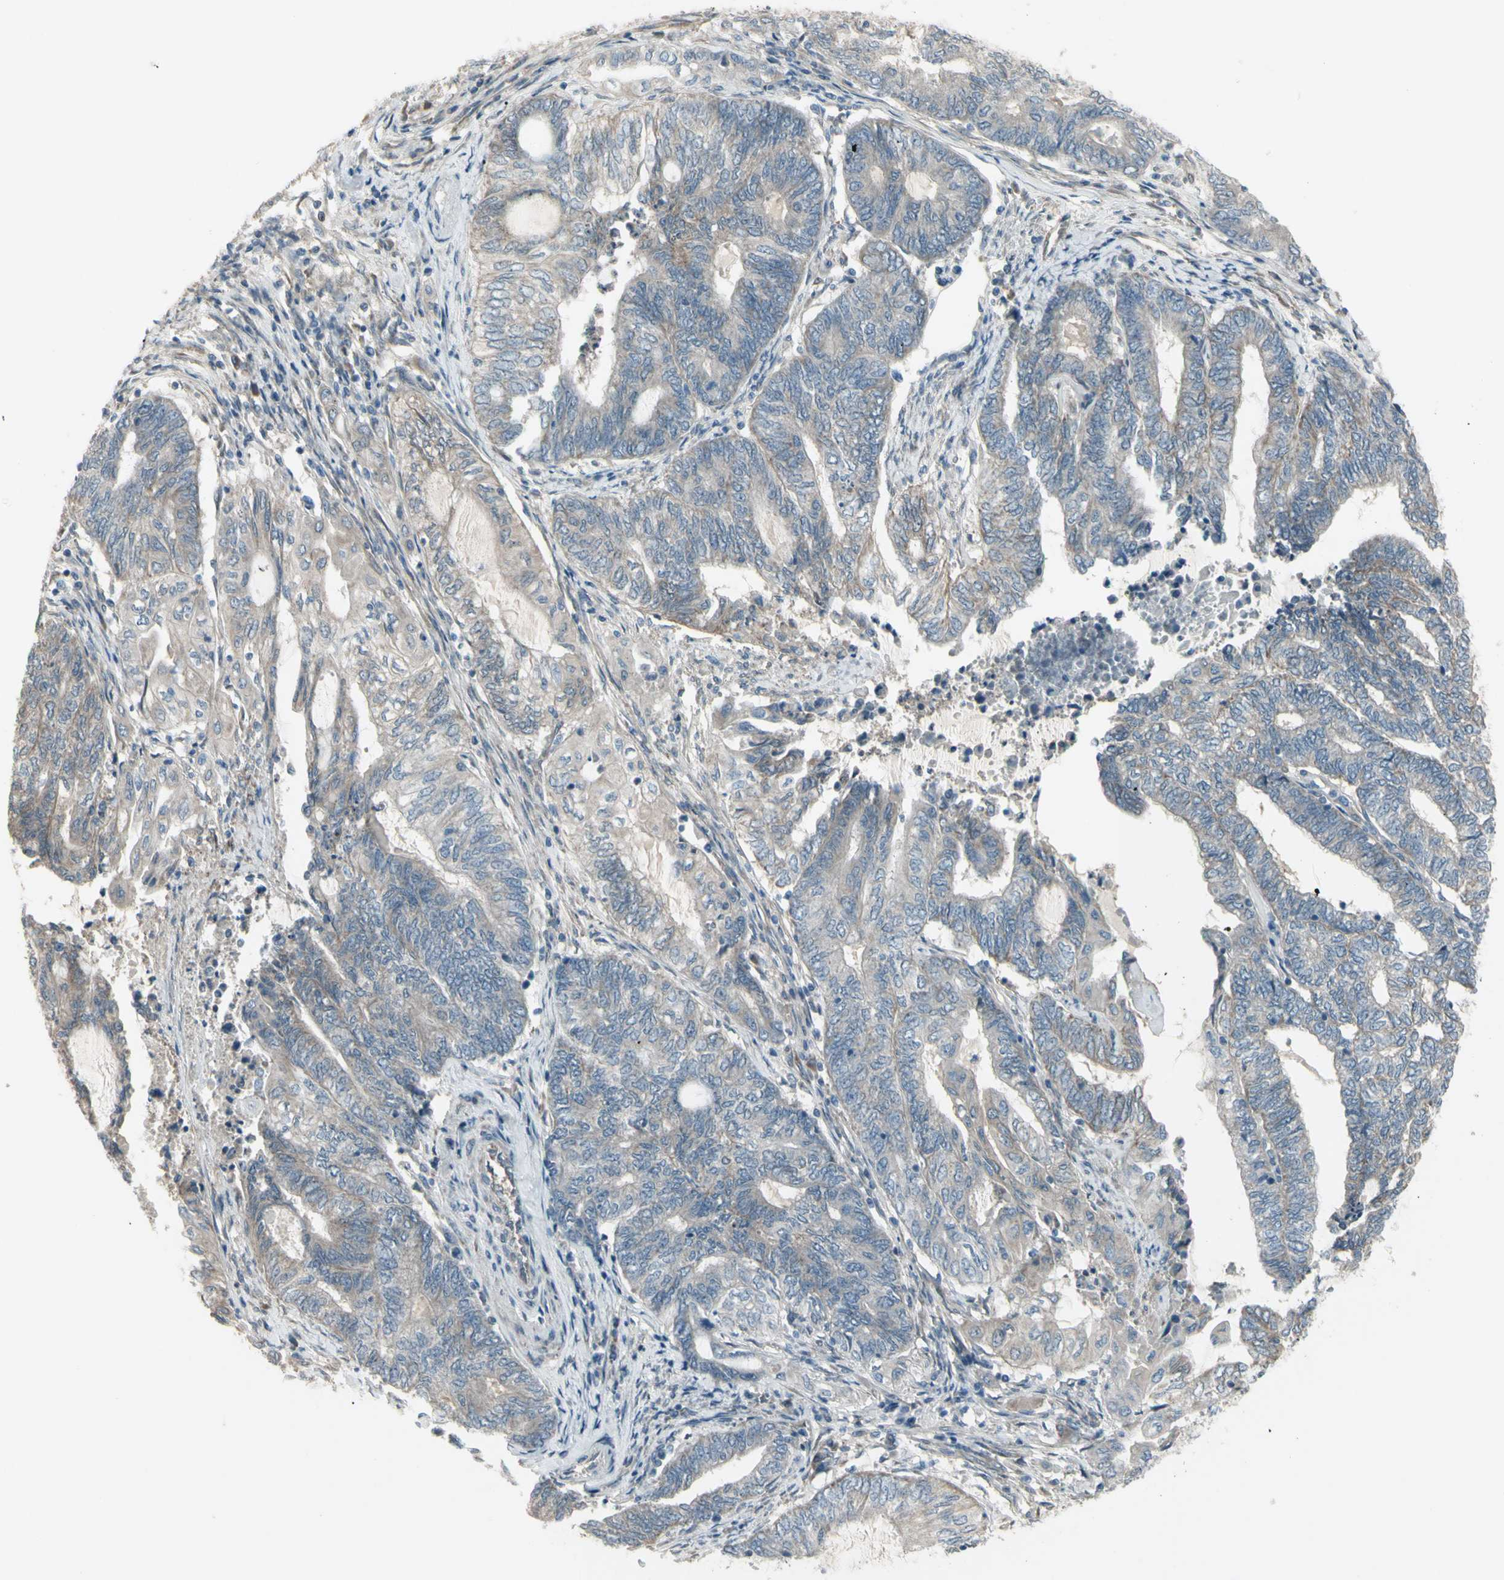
{"staining": {"intensity": "weak", "quantity": "25%-75%", "location": "cytoplasmic/membranous"}, "tissue": "endometrial cancer", "cell_type": "Tumor cells", "image_type": "cancer", "snomed": [{"axis": "morphology", "description": "Adenocarcinoma, NOS"}, {"axis": "topography", "description": "Uterus"}, {"axis": "topography", "description": "Endometrium"}], "caption": "The photomicrograph exhibits staining of endometrial cancer, revealing weak cytoplasmic/membranous protein positivity (brown color) within tumor cells.", "gene": "NAXD", "patient": {"sex": "female", "age": 70}}